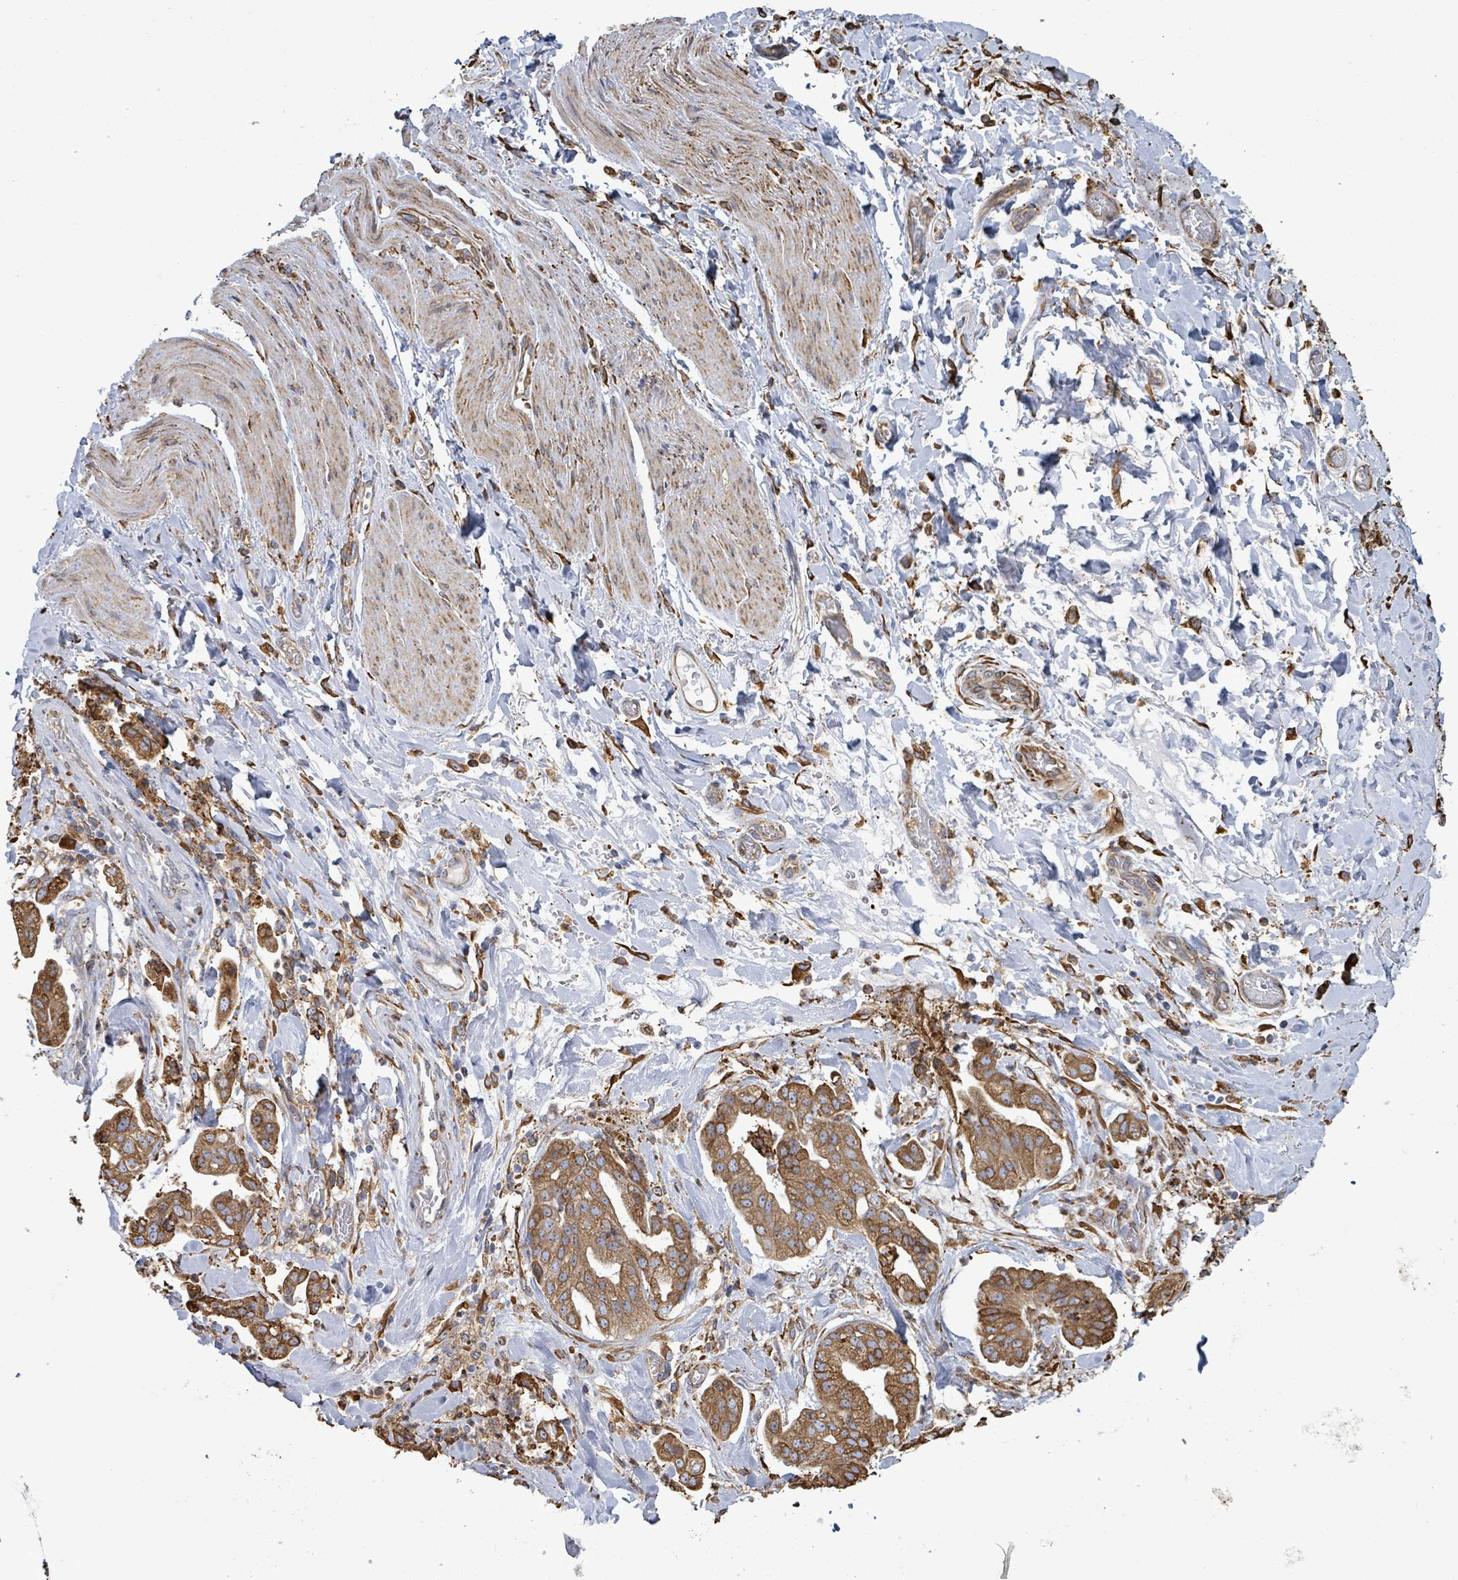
{"staining": {"intensity": "moderate", "quantity": ">75%", "location": "cytoplasmic/membranous"}, "tissue": "stomach cancer", "cell_type": "Tumor cells", "image_type": "cancer", "snomed": [{"axis": "morphology", "description": "Adenocarcinoma, NOS"}, {"axis": "topography", "description": "Stomach"}], "caption": "Approximately >75% of tumor cells in stomach cancer demonstrate moderate cytoplasmic/membranous protein expression as visualized by brown immunohistochemical staining.", "gene": "RFPL4A", "patient": {"sex": "male", "age": 62}}